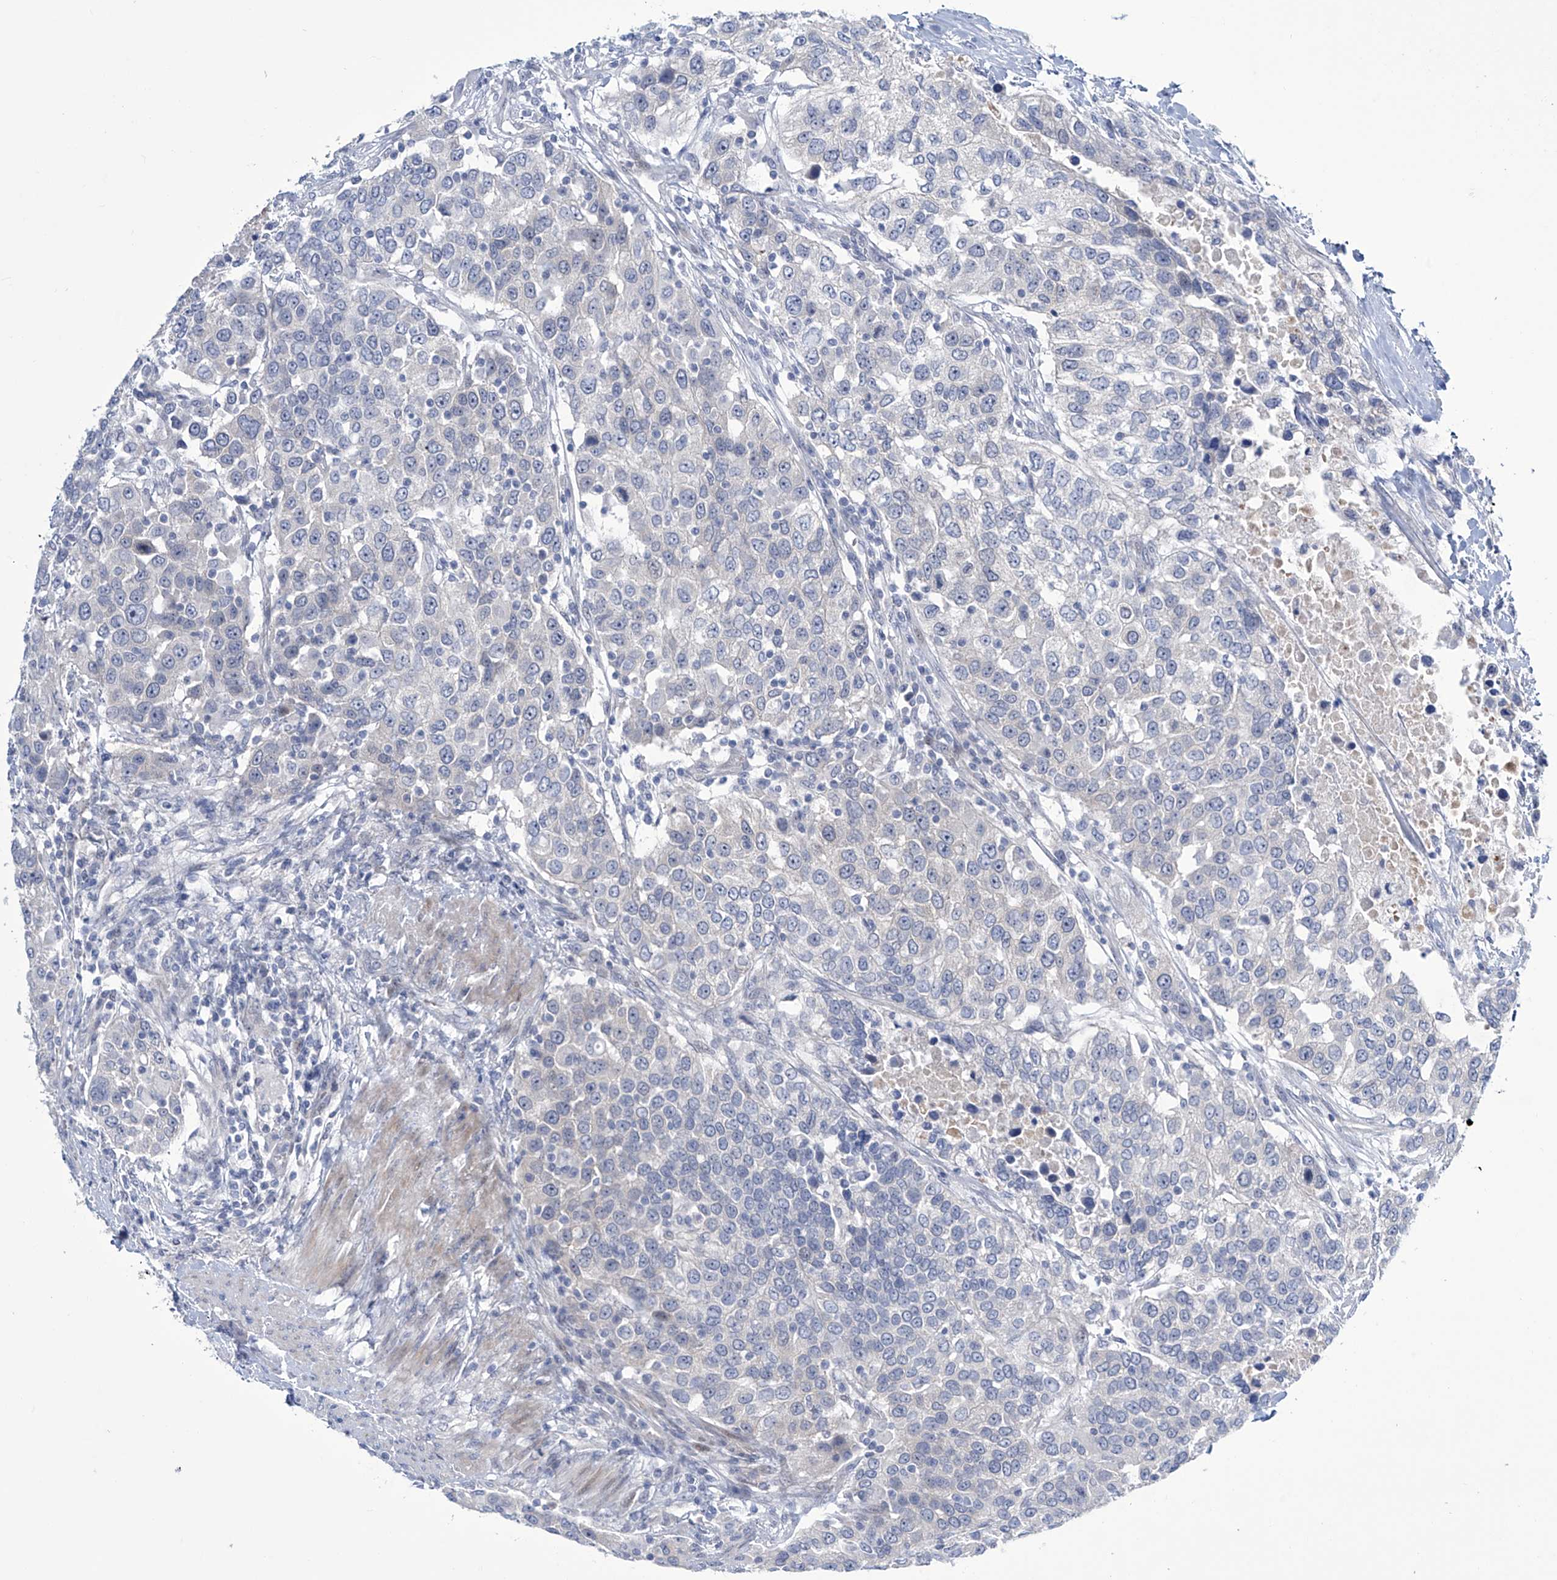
{"staining": {"intensity": "negative", "quantity": "none", "location": "none"}, "tissue": "urothelial cancer", "cell_type": "Tumor cells", "image_type": "cancer", "snomed": [{"axis": "morphology", "description": "Urothelial carcinoma, High grade"}, {"axis": "topography", "description": "Urinary bladder"}], "caption": "Immunohistochemical staining of human high-grade urothelial carcinoma demonstrates no significant expression in tumor cells.", "gene": "TRIM60", "patient": {"sex": "female", "age": 80}}